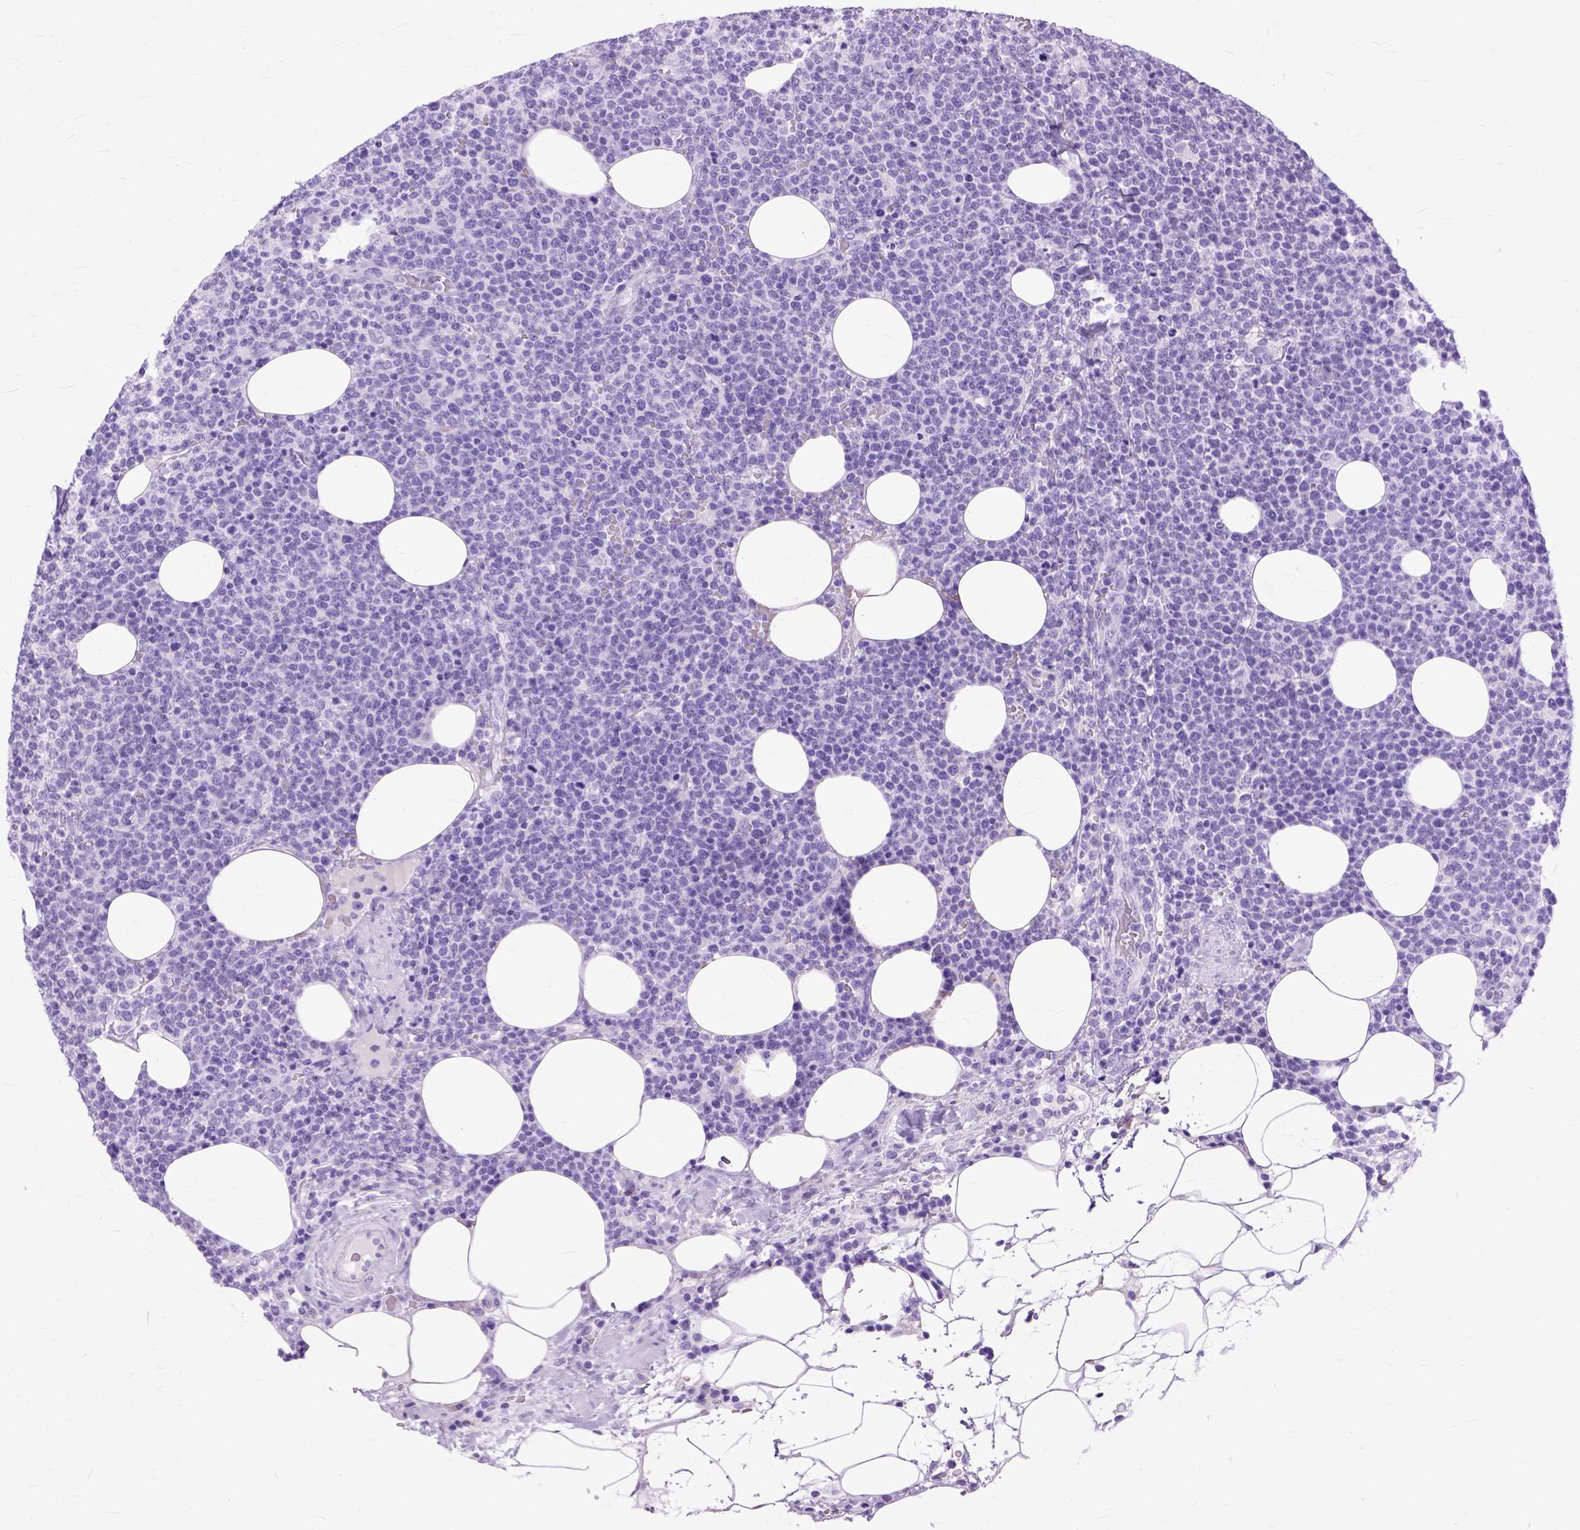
{"staining": {"intensity": "negative", "quantity": "none", "location": "none"}, "tissue": "lymphoma", "cell_type": "Tumor cells", "image_type": "cancer", "snomed": [{"axis": "morphology", "description": "Malignant lymphoma, non-Hodgkin's type, High grade"}, {"axis": "topography", "description": "Lymph node"}], "caption": "Tumor cells show no significant staining in lymphoma.", "gene": "GNGT1", "patient": {"sex": "male", "age": 61}}